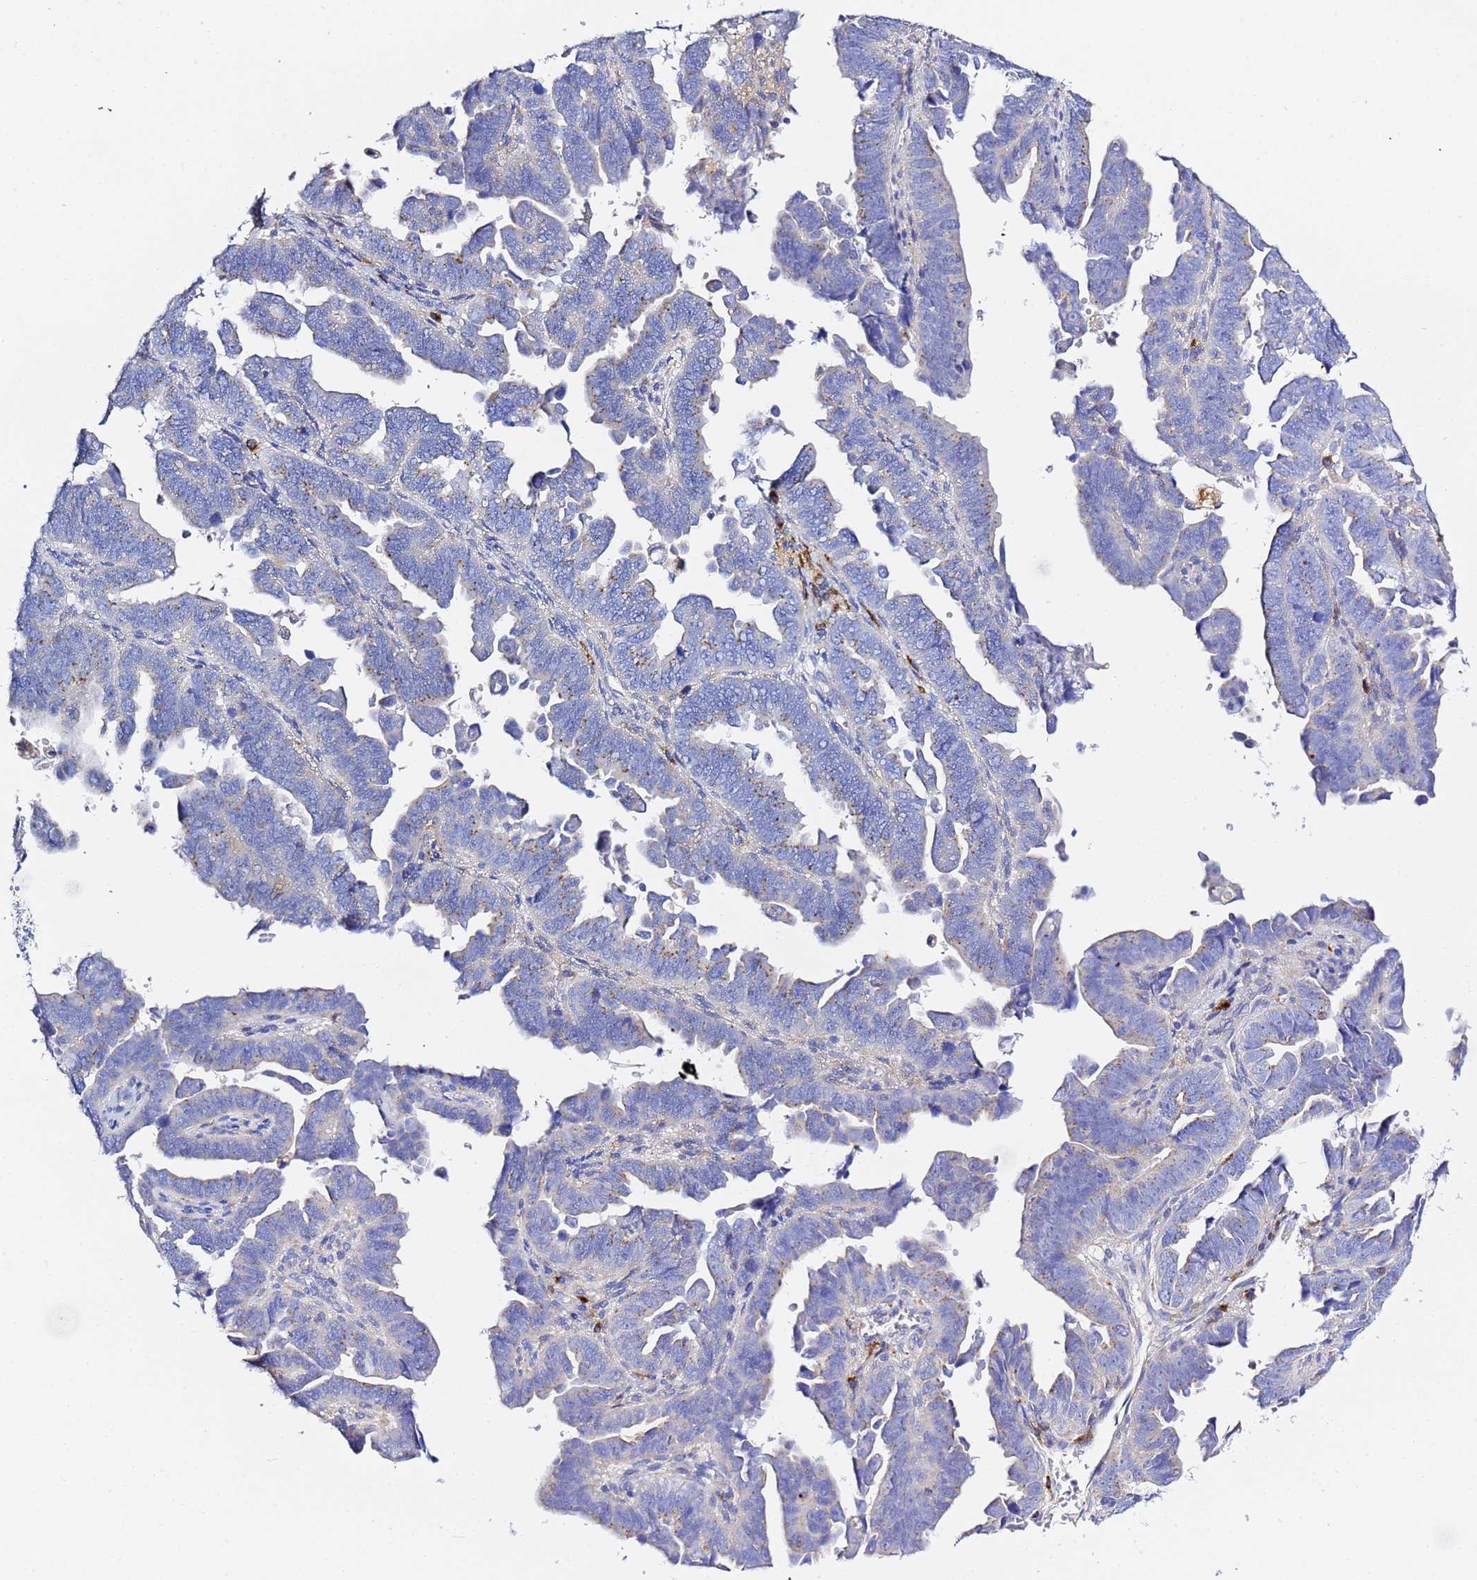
{"staining": {"intensity": "weak", "quantity": "<25%", "location": "cytoplasmic/membranous"}, "tissue": "endometrial cancer", "cell_type": "Tumor cells", "image_type": "cancer", "snomed": [{"axis": "morphology", "description": "Adenocarcinoma, NOS"}, {"axis": "topography", "description": "Endometrium"}], "caption": "This is an immunohistochemistry (IHC) histopathology image of human endometrial cancer. There is no expression in tumor cells.", "gene": "VTI1B", "patient": {"sex": "female", "age": 75}}